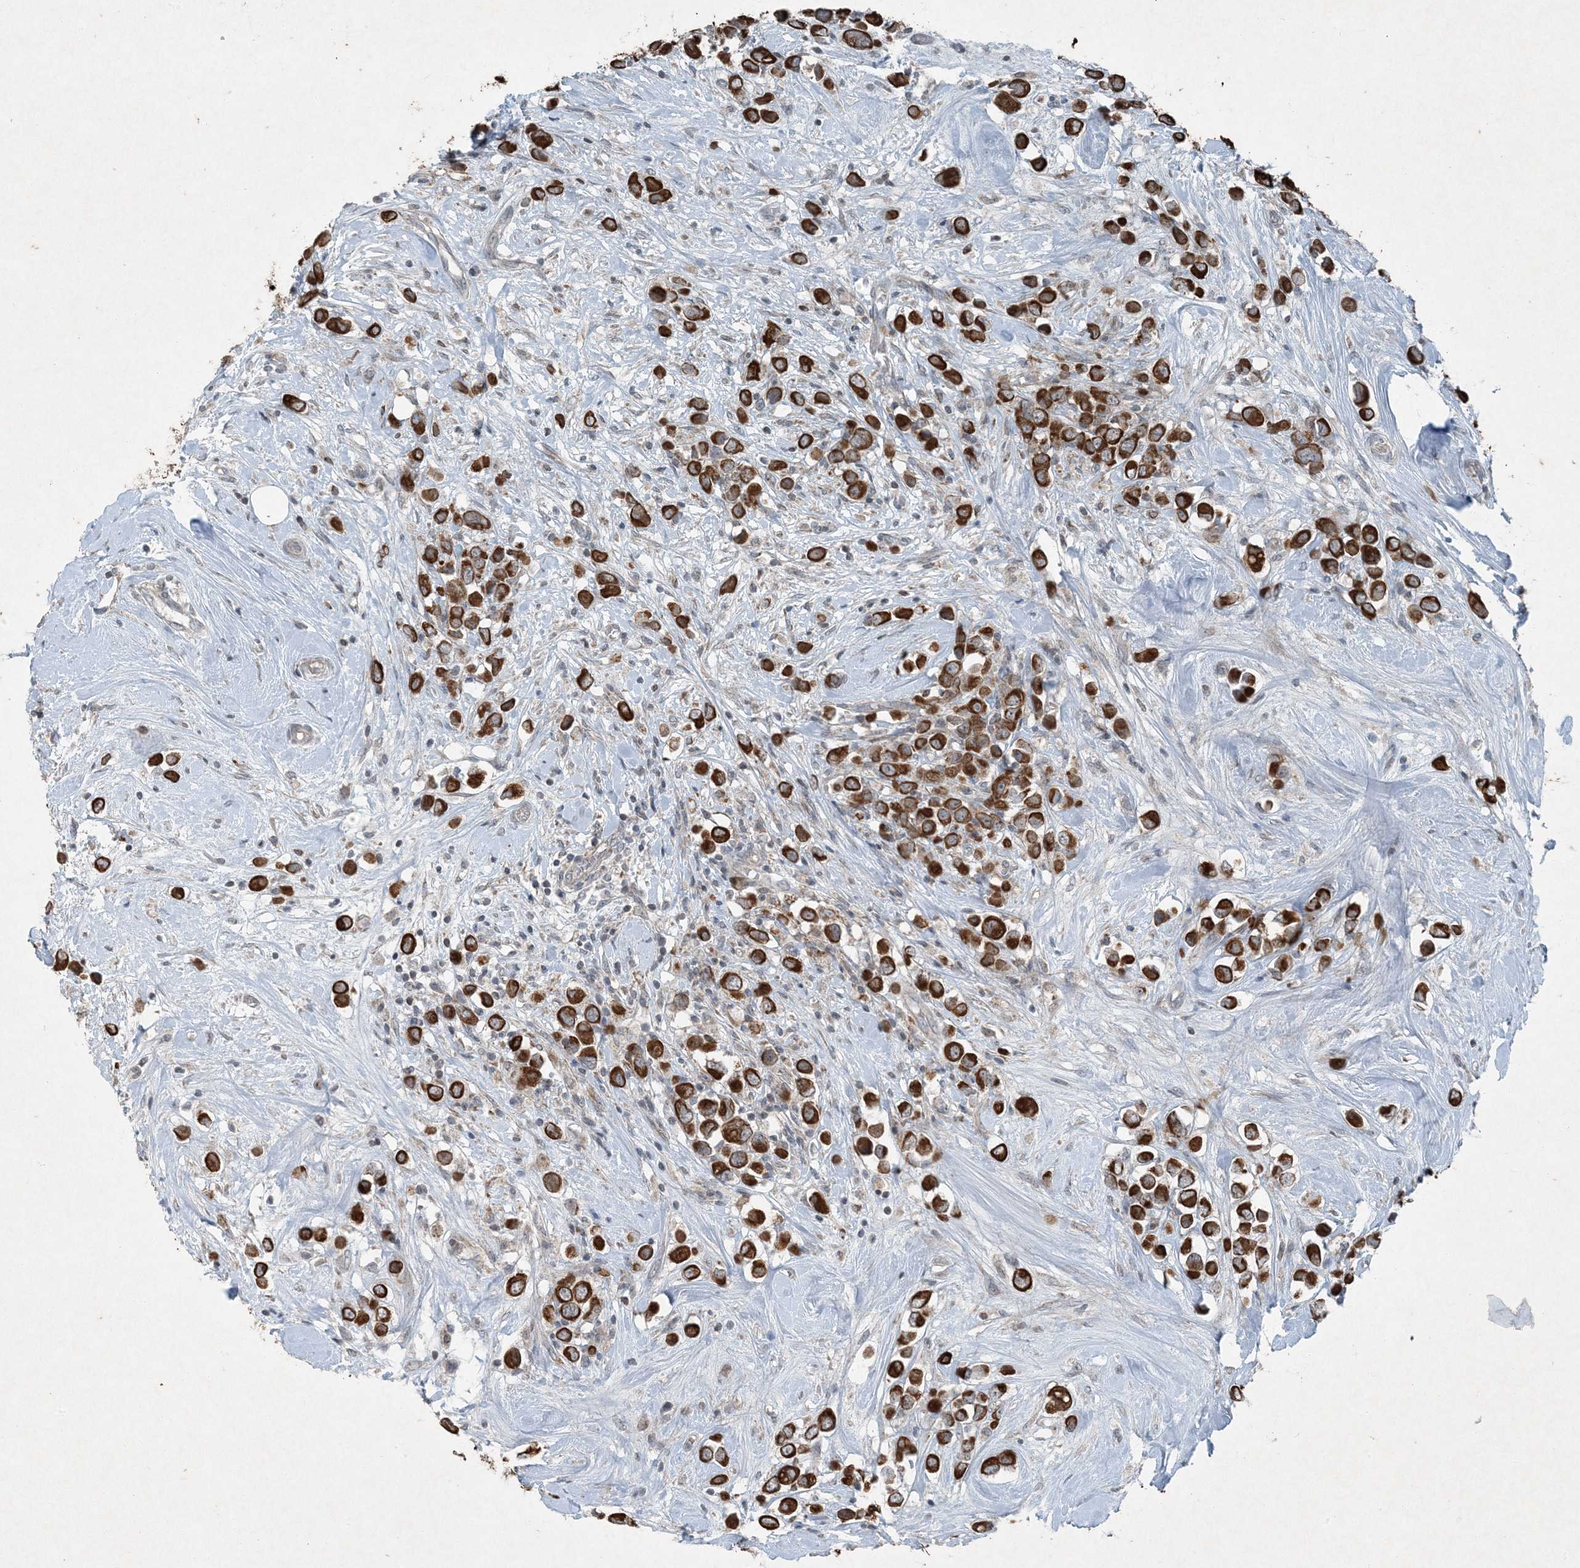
{"staining": {"intensity": "strong", "quantity": ">75%", "location": "cytoplasmic/membranous"}, "tissue": "breast cancer", "cell_type": "Tumor cells", "image_type": "cancer", "snomed": [{"axis": "morphology", "description": "Duct carcinoma"}, {"axis": "topography", "description": "Breast"}], "caption": "Breast cancer (invasive ductal carcinoma) stained with DAB (3,3'-diaminobenzidine) IHC exhibits high levels of strong cytoplasmic/membranous staining in about >75% of tumor cells.", "gene": "PC", "patient": {"sex": "female", "age": 61}}